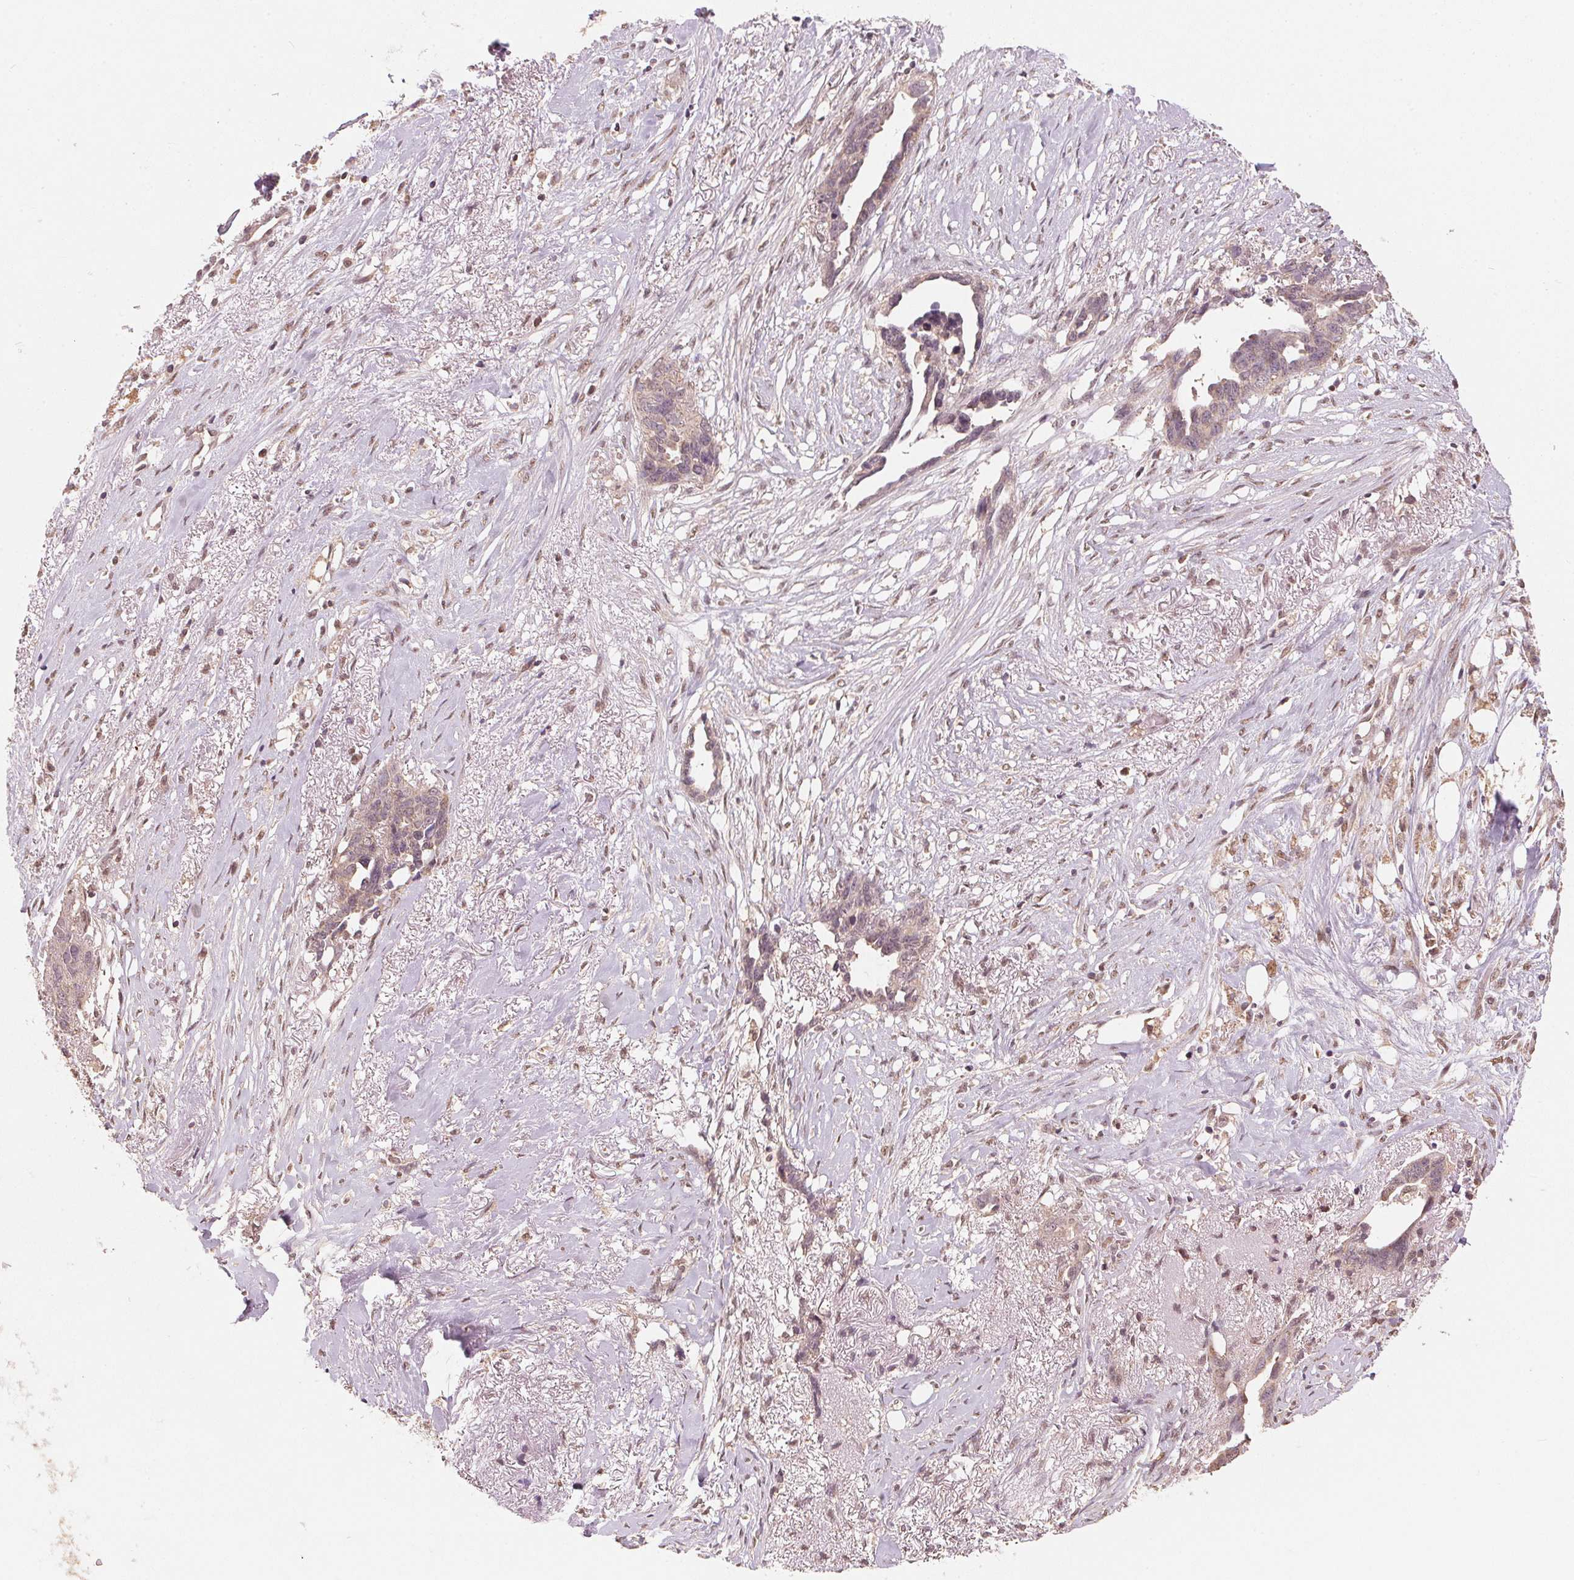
{"staining": {"intensity": "weak", "quantity": ">75%", "location": "cytoplasmic/membranous"}, "tissue": "ovarian cancer", "cell_type": "Tumor cells", "image_type": "cancer", "snomed": [{"axis": "morphology", "description": "Cystadenocarcinoma, serous, NOS"}, {"axis": "topography", "description": "Ovary"}], "caption": "This micrograph reveals immunohistochemistry staining of human ovarian serous cystadenocarcinoma, with low weak cytoplasmic/membranous expression in approximately >75% of tumor cells.", "gene": "C2orf73", "patient": {"sex": "female", "age": 69}}